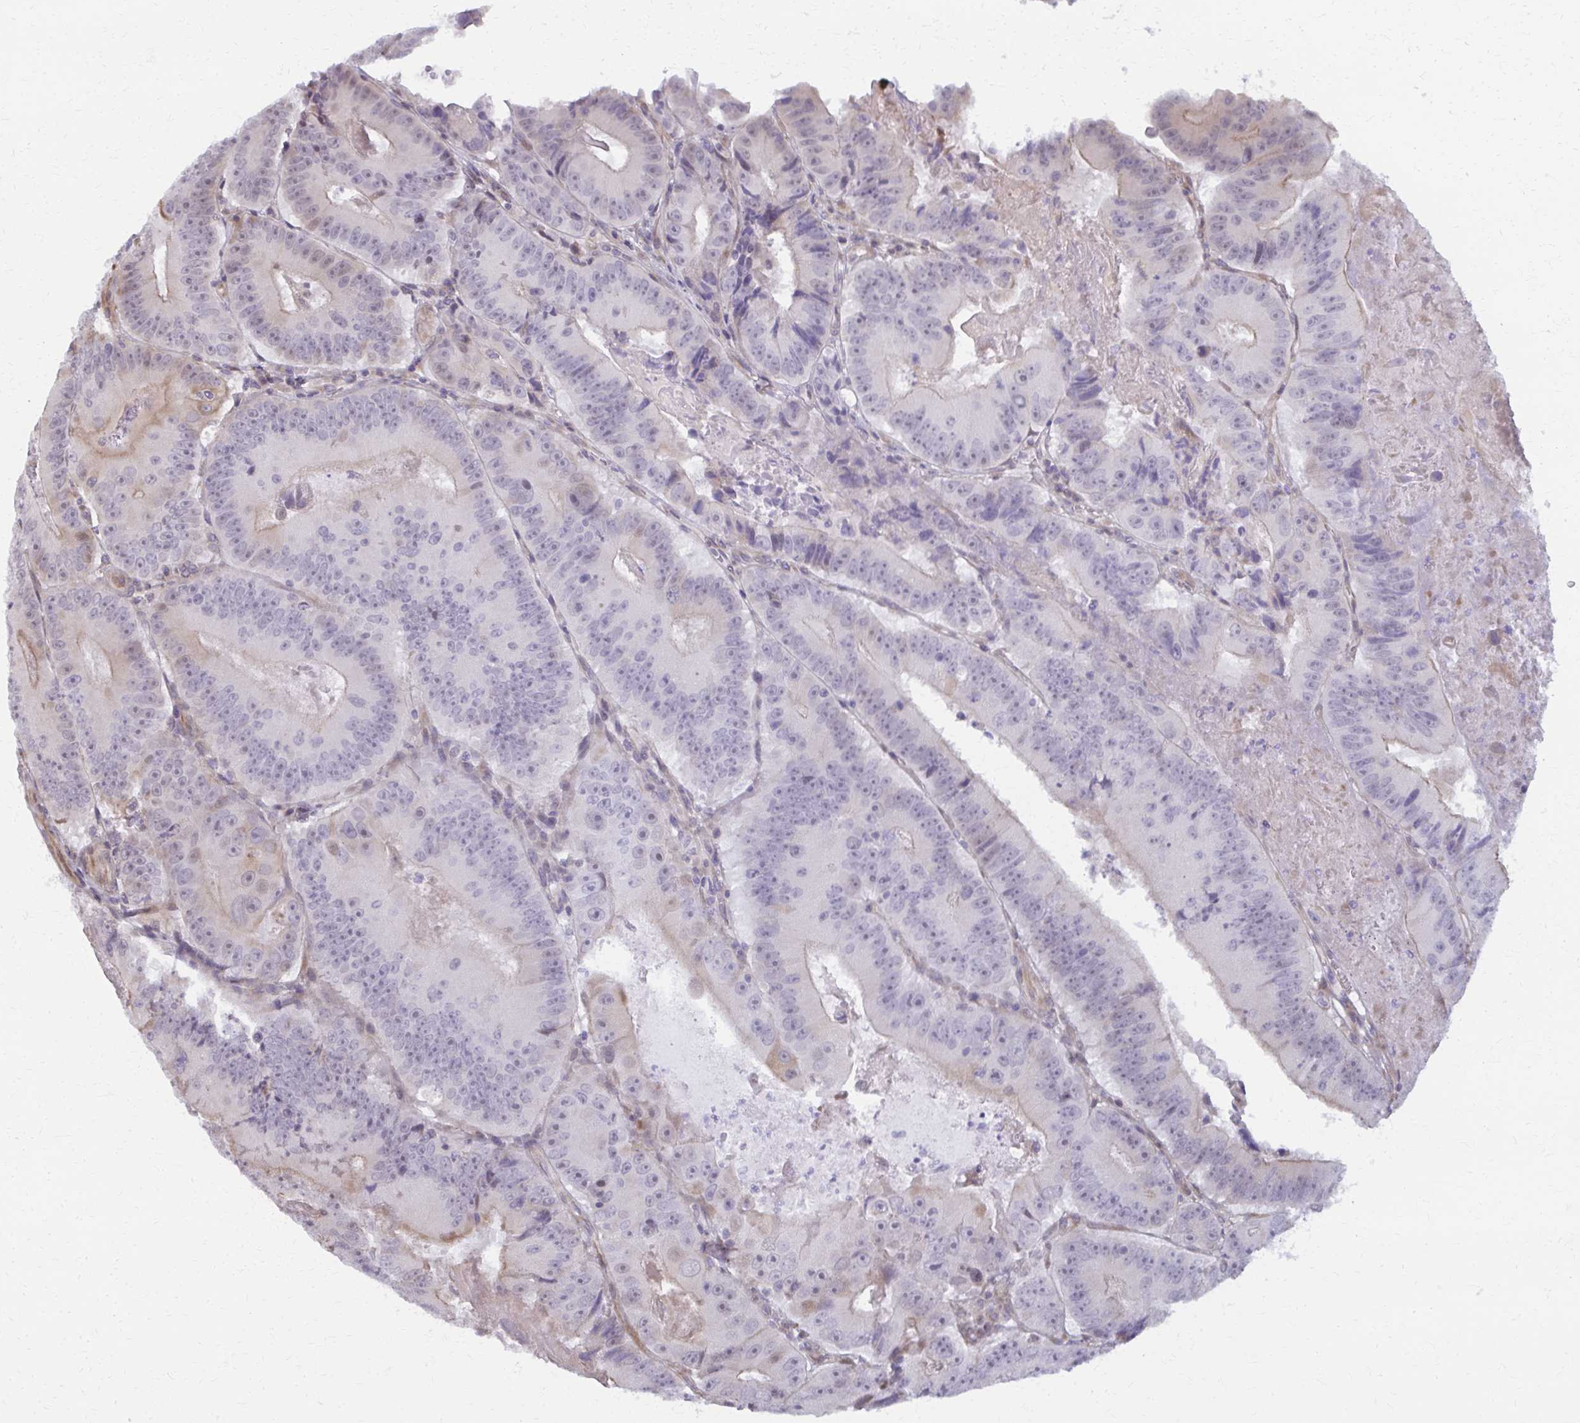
{"staining": {"intensity": "weak", "quantity": "<25%", "location": "cytoplasmic/membranous,nuclear"}, "tissue": "colorectal cancer", "cell_type": "Tumor cells", "image_type": "cancer", "snomed": [{"axis": "morphology", "description": "Adenocarcinoma, NOS"}, {"axis": "topography", "description": "Colon"}], "caption": "Tumor cells are negative for brown protein staining in colorectal cancer (adenocarcinoma). The staining was performed using DAB to visualize the protein expression in brown, while the nuclei were stained in blue with hematoxylin (Magnification: 20x).", "gene": "MAF1", "patient": {"sex": "female", "age": 86}}